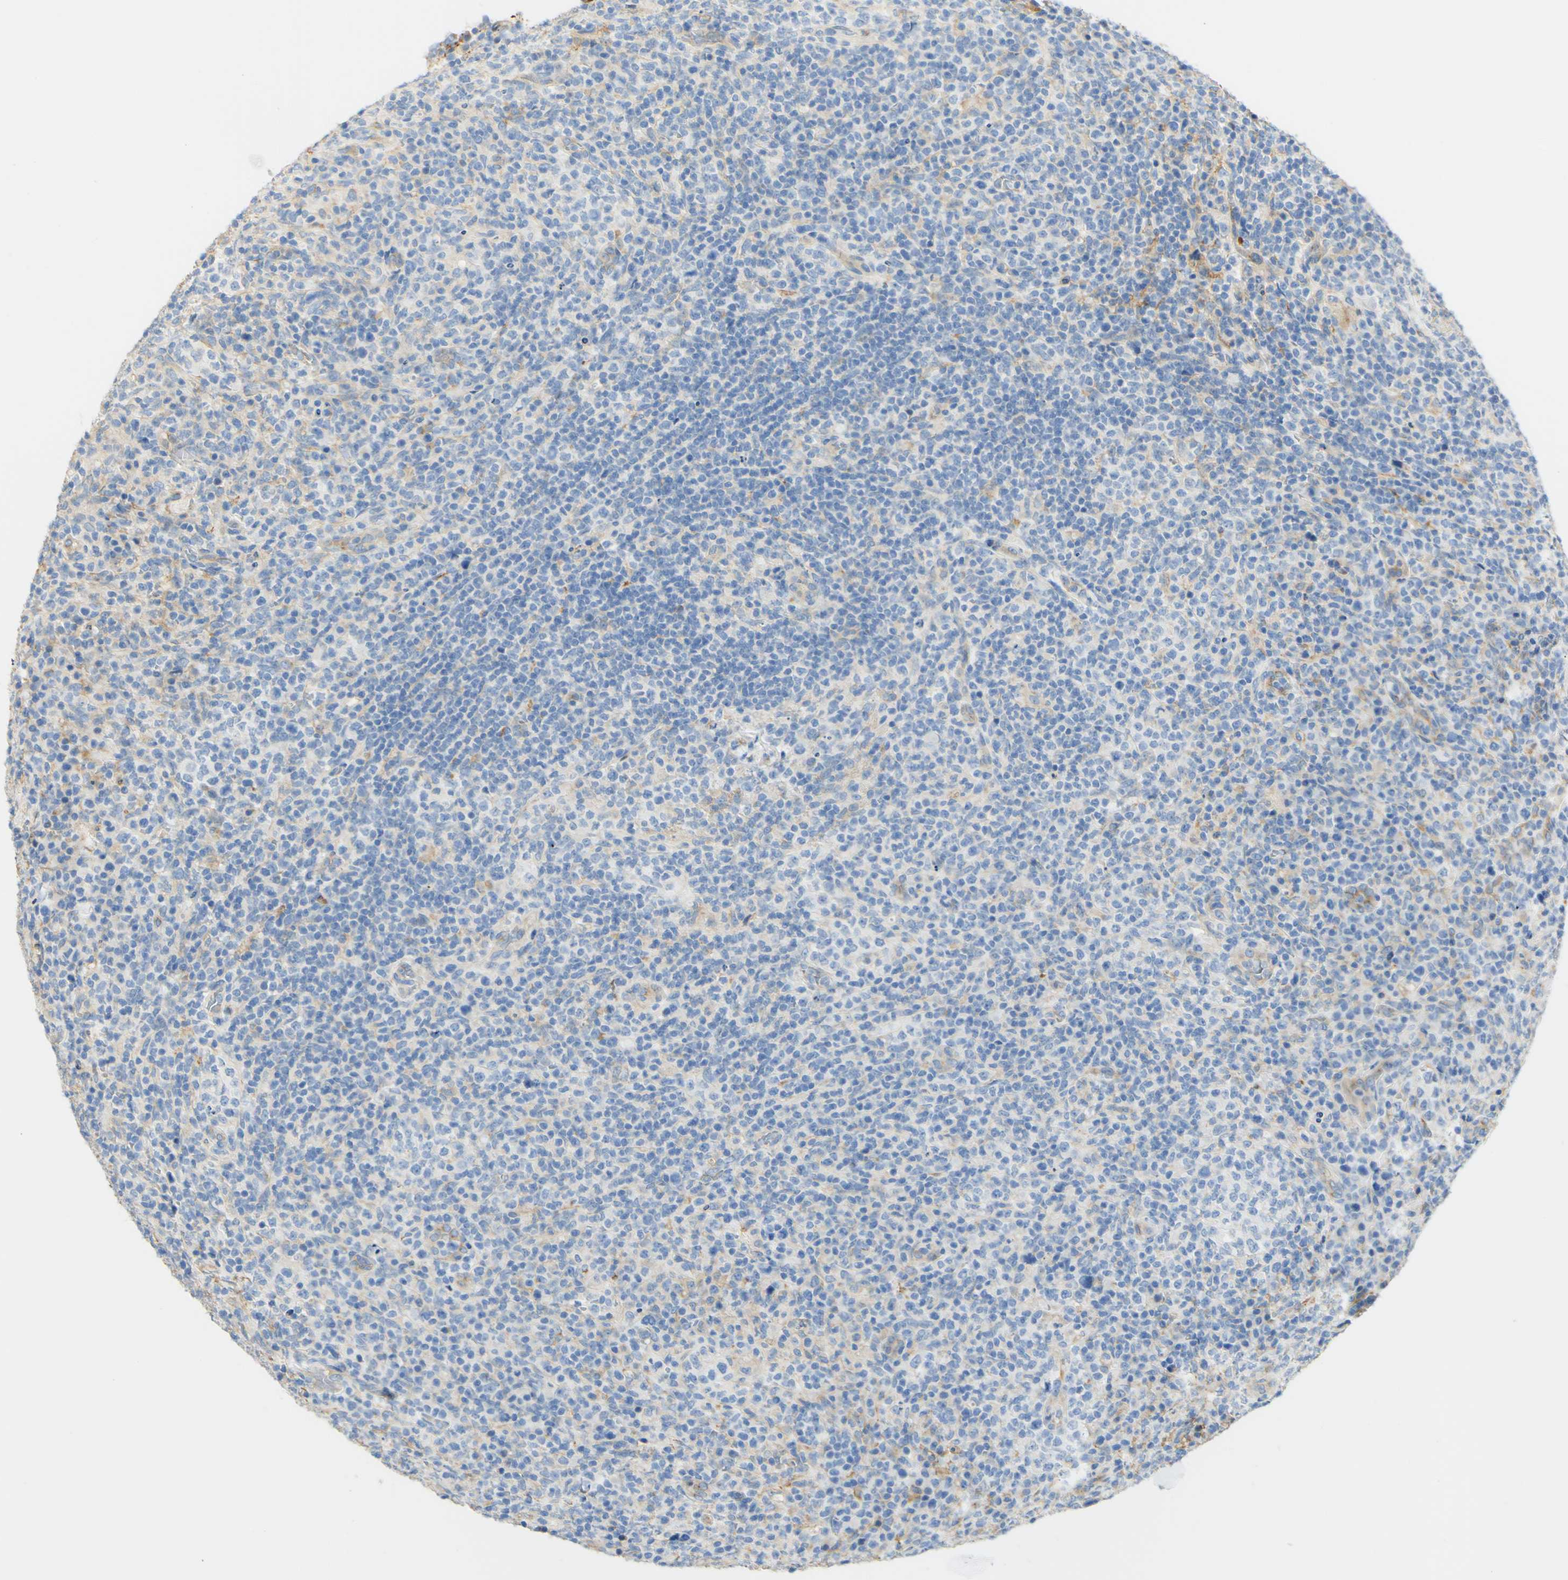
{"staining": {"intensity": "weak", "quantity": "<25%", "location": "cytoplasmic/membranous"}, "tissue": "lymphoma", "cell_type": "Tumor cells", "image_type": "cancer", "snomed": [{"axis": "morphology", "description": "Malignant lymphoma, non-Hodgkin's type, High grade"}, {"axis": "topography", "description": "Lymph node"}], "caption": "The immunohistochemistry (IHC) histopathology image has no significant staining in tumor cells of malignant lymphoma, non-Hodgkin's type (high-grade) tissue.", "gene": "FCGRT", "patient": {"sex": "female", "age": 76}}